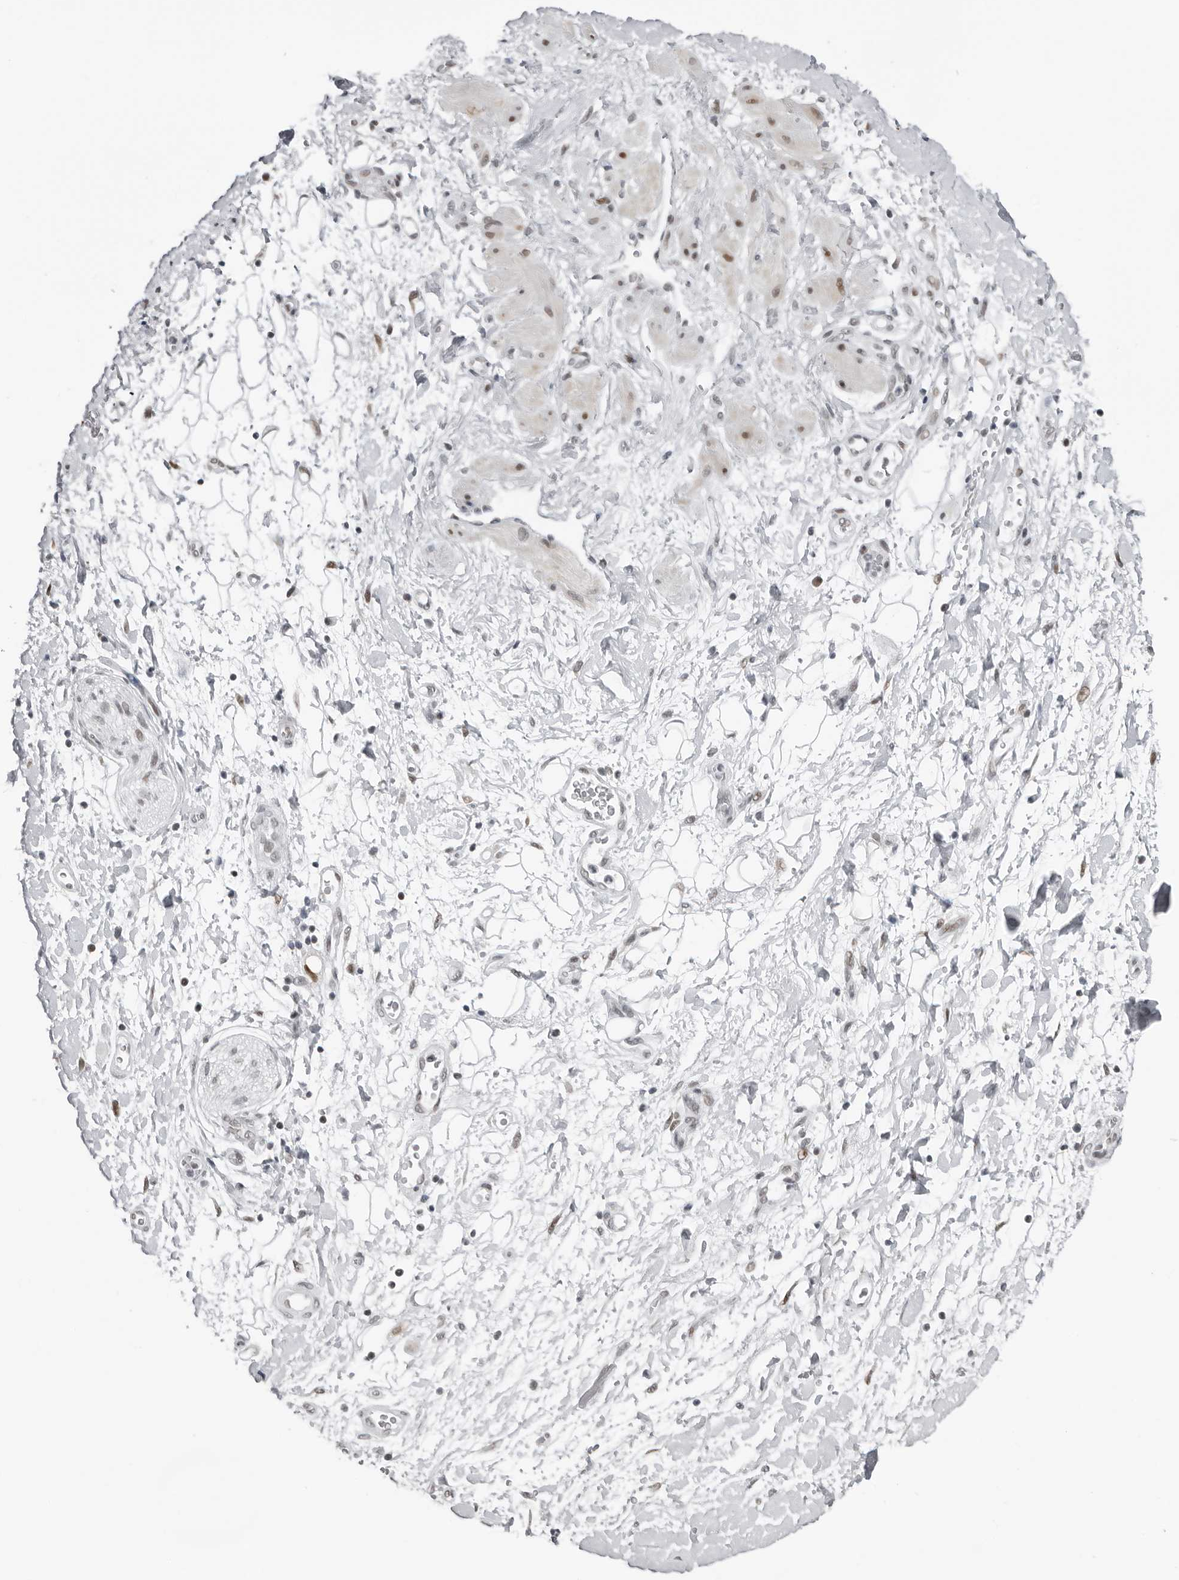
{"staining": {"intensity": "weak", "quantity": ">75%", "location": "nuclear"}, "tissue": "adipose tissue", "cell_type": "Adipocytes", "image_type": "normal", "snomed": [{"axis": "morphology", "description": "Normal tissue, NOS"}, {"axis": "morphology", "description": "Adenocarcinoma, NOS"}, {"axis": "topography", "description": "Pancreas"}, {"axis": "topography", "description": "Peripheral nerve tissue"}], "caption": "This histopathology image shows normal adipose tissue stained with immunohistochemistry to label a protein in brown. The nuclear of adipocytes show weak positivity for the protein. Nuclei are counter-stained blue.", "gene": "PPP1R42", "patient": {"sex": "male", "age": 59}}